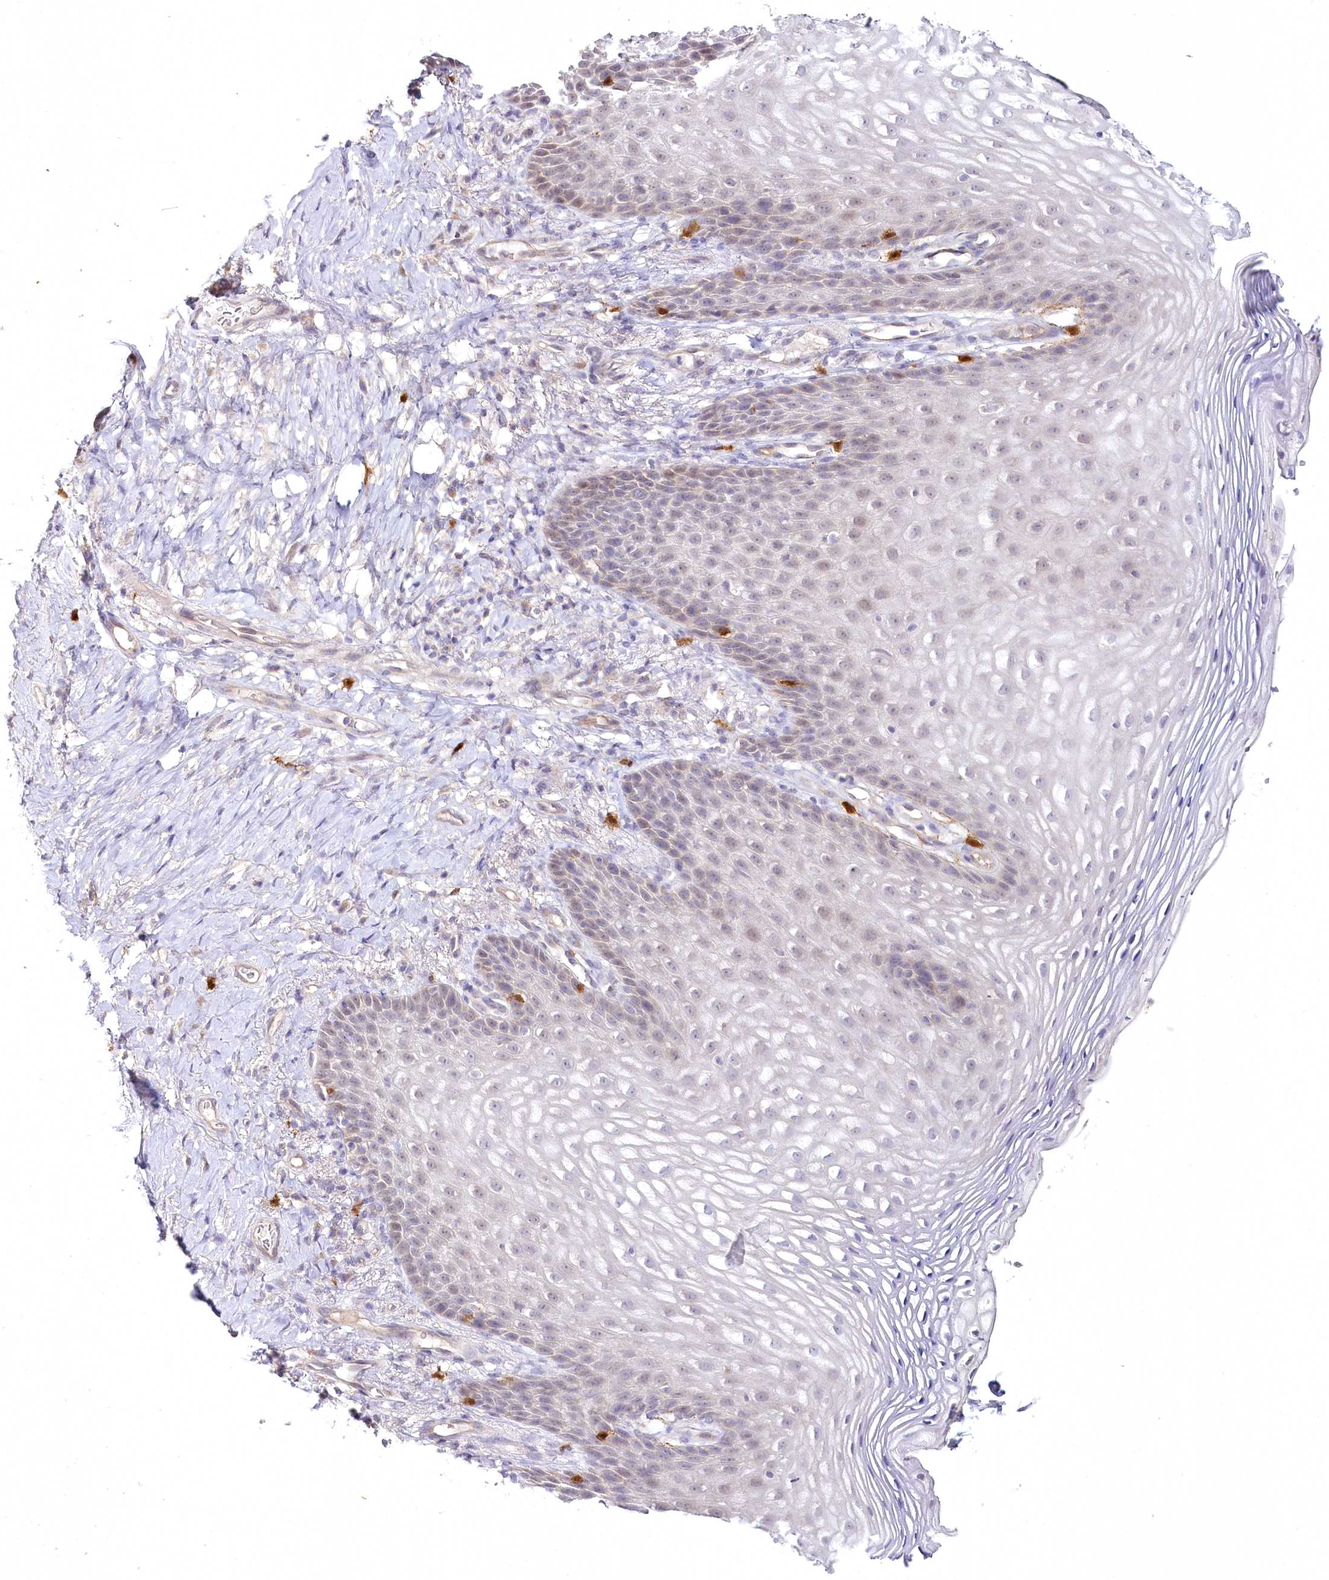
{"staining": {"intensity": "weak", "quantity": "<25%", "location": "cytoplasmic/membranous"}, "tissue": "vagina", "cell_type": "Squamous epithelial cells", "image_type": "normal", "snomed": [{"axis": "morphology", "description": "Normal tissue, NOS"}, {"axis": "topography", "description": "Vagina"}], "caption": "Squamous epithelial cells show no significant staining in normal vagina. (DAB (3,3'-diaminobenzidine) immunohistochemistry (IHC) with hematoxylin counter stain).", "gene": "VWA5A", "patient": {"sex": "female", "age": 60}}